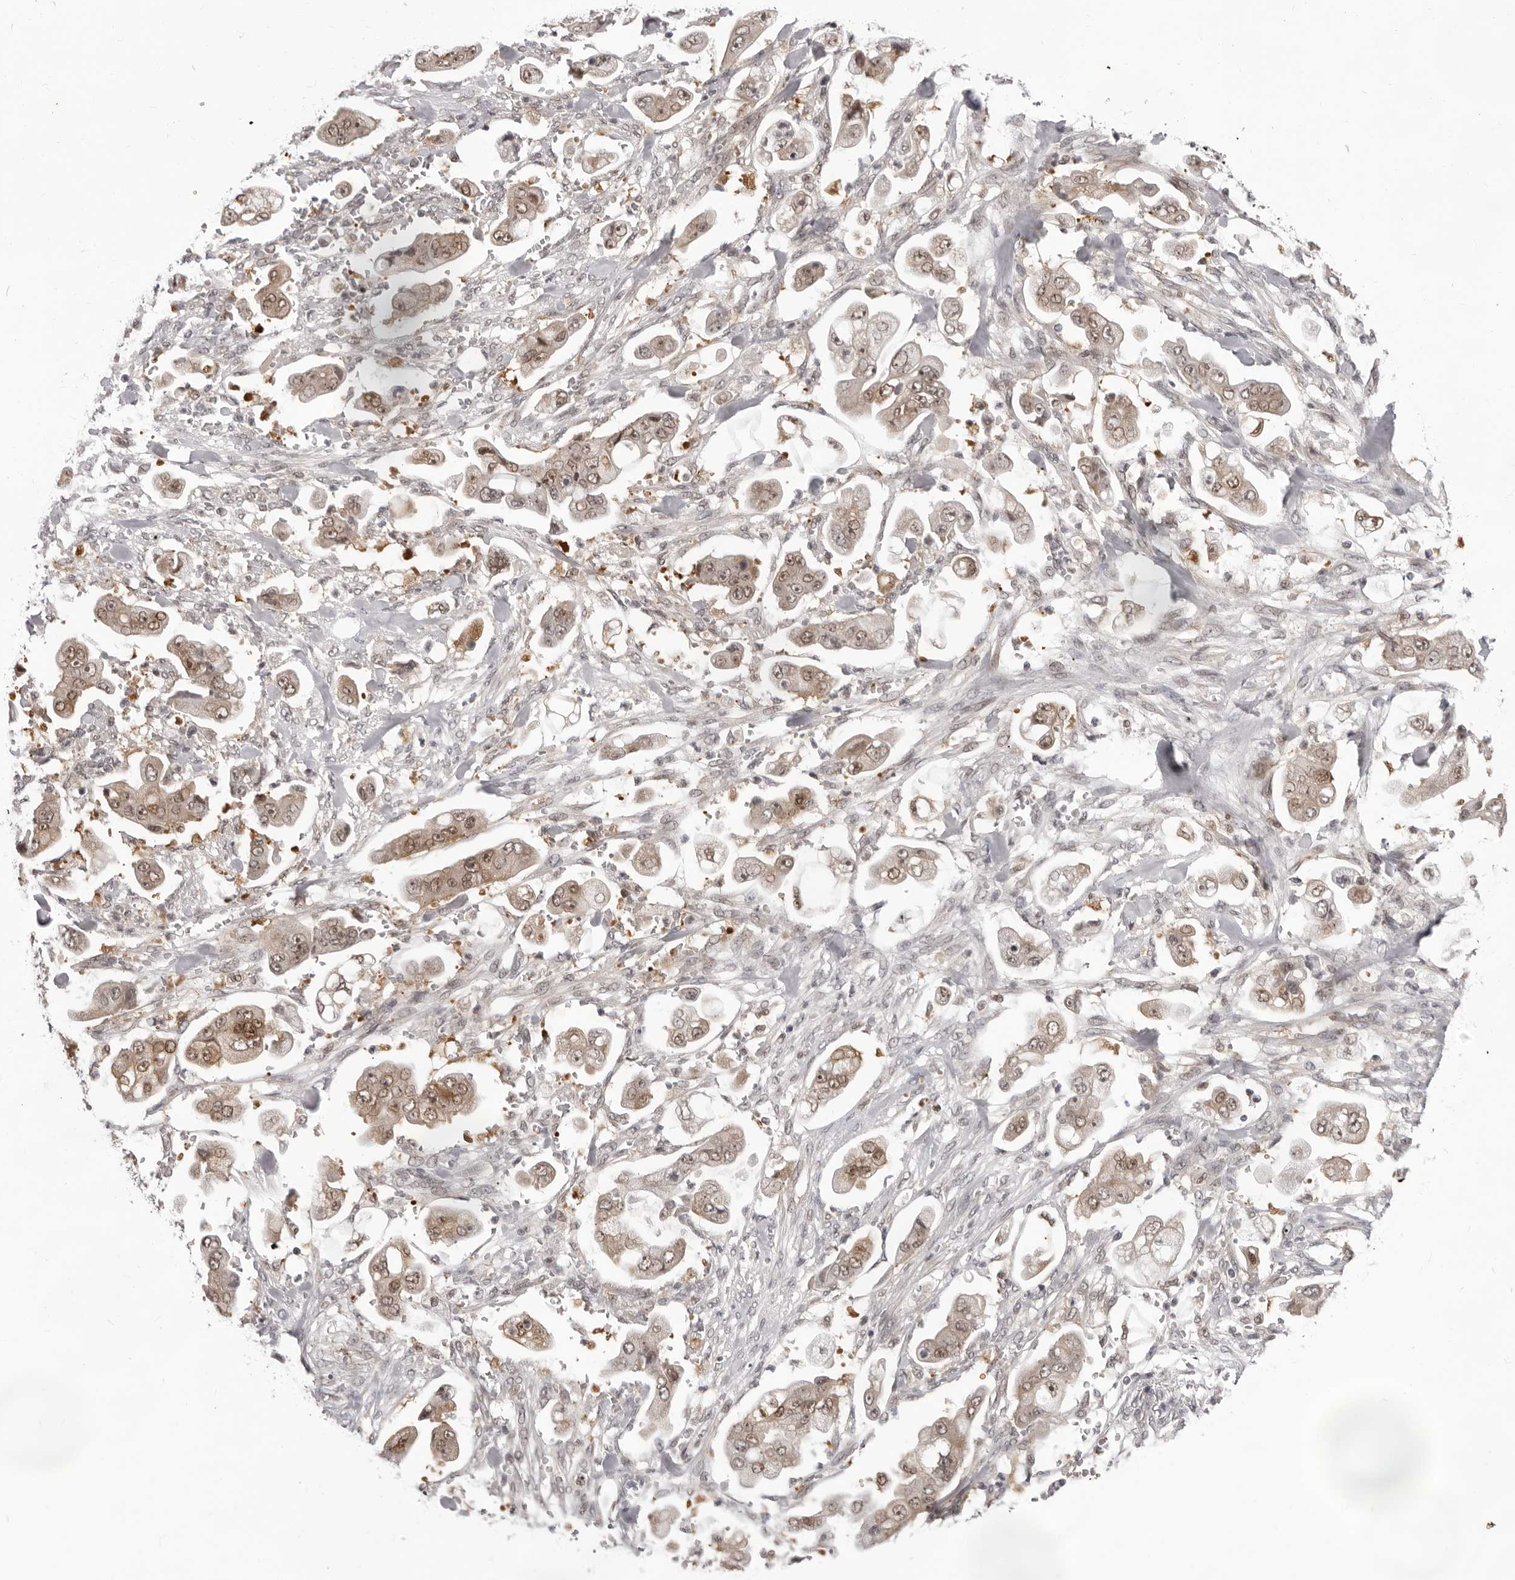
{"staining": {"intensity": "moderate", "quantity": "25%-75%", "location": "nuclear"}, "tissue": "stomach cancer", "cell_type": "Tumor cells", "image_type": "cancer", "snomed": [{"axis": "morphology", "description": "Adenocarcinoma, NOS"}, {"axis": "topography", "description": "Stomach"}], "caption": "High-power microscopy captured an immunohistochemistry histopathology image of adenocarcinoma (stomach), revealing moderate nuclear expression in about 25%-75% of tumor cells.", "gene": "SRGAP2", "patient": {"sex": "male", "age": 62}}